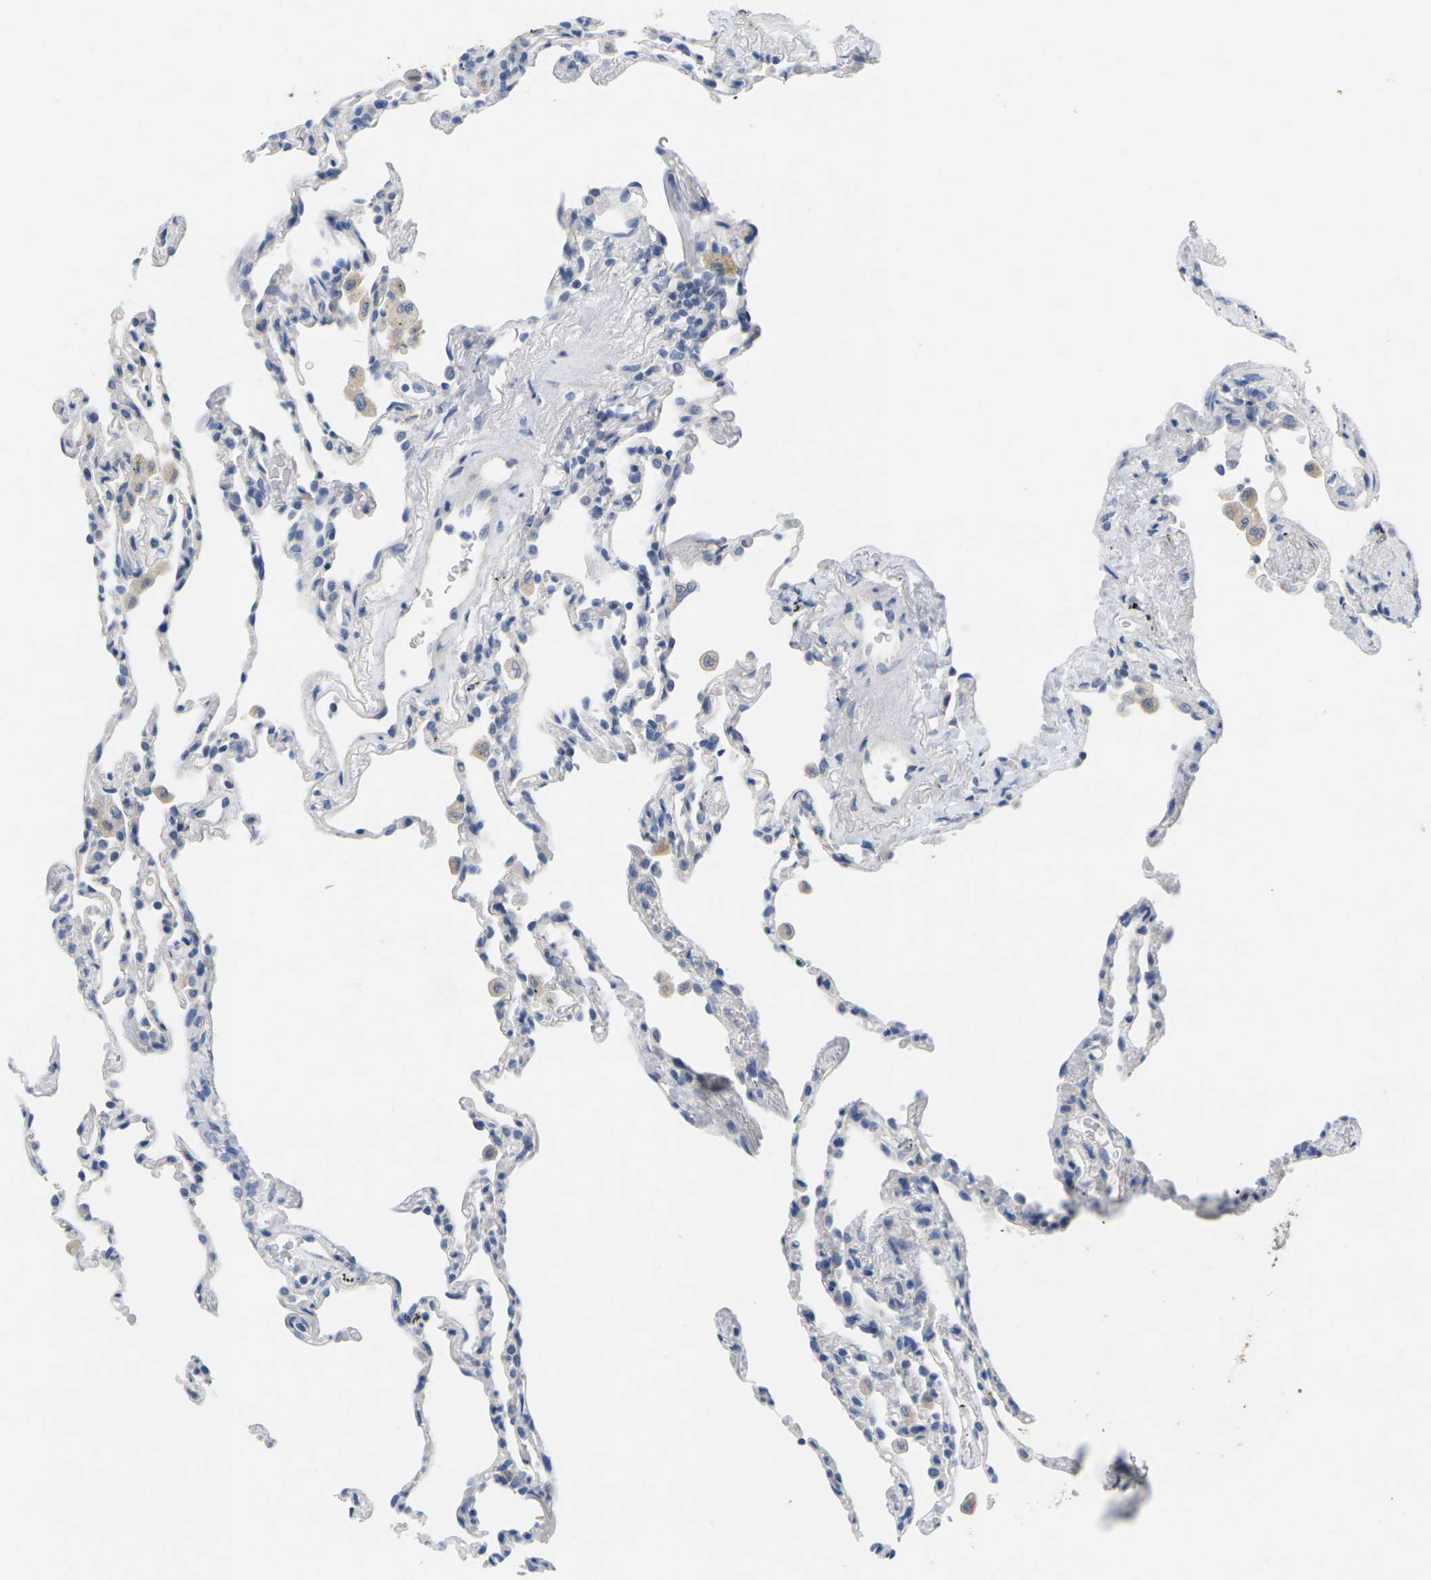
{"staining": {"intensity": "negative", "quantity": "none", "location": "none"}, "tissue": "lung", "cell_type": "Alveolar cells", "image_type": "normal", "snomed": [{"axis": "morphology", "description": "Normal tissue, NOS"}, {"axis": "topography", "description": "Lung"}], "caption": "IHC histopathology image of benign human lung stained for a protein (brown), which shows no expression in alveolar cells.", "gene": "TNNI3", "patient": {"sex": "male", "age": 59}}